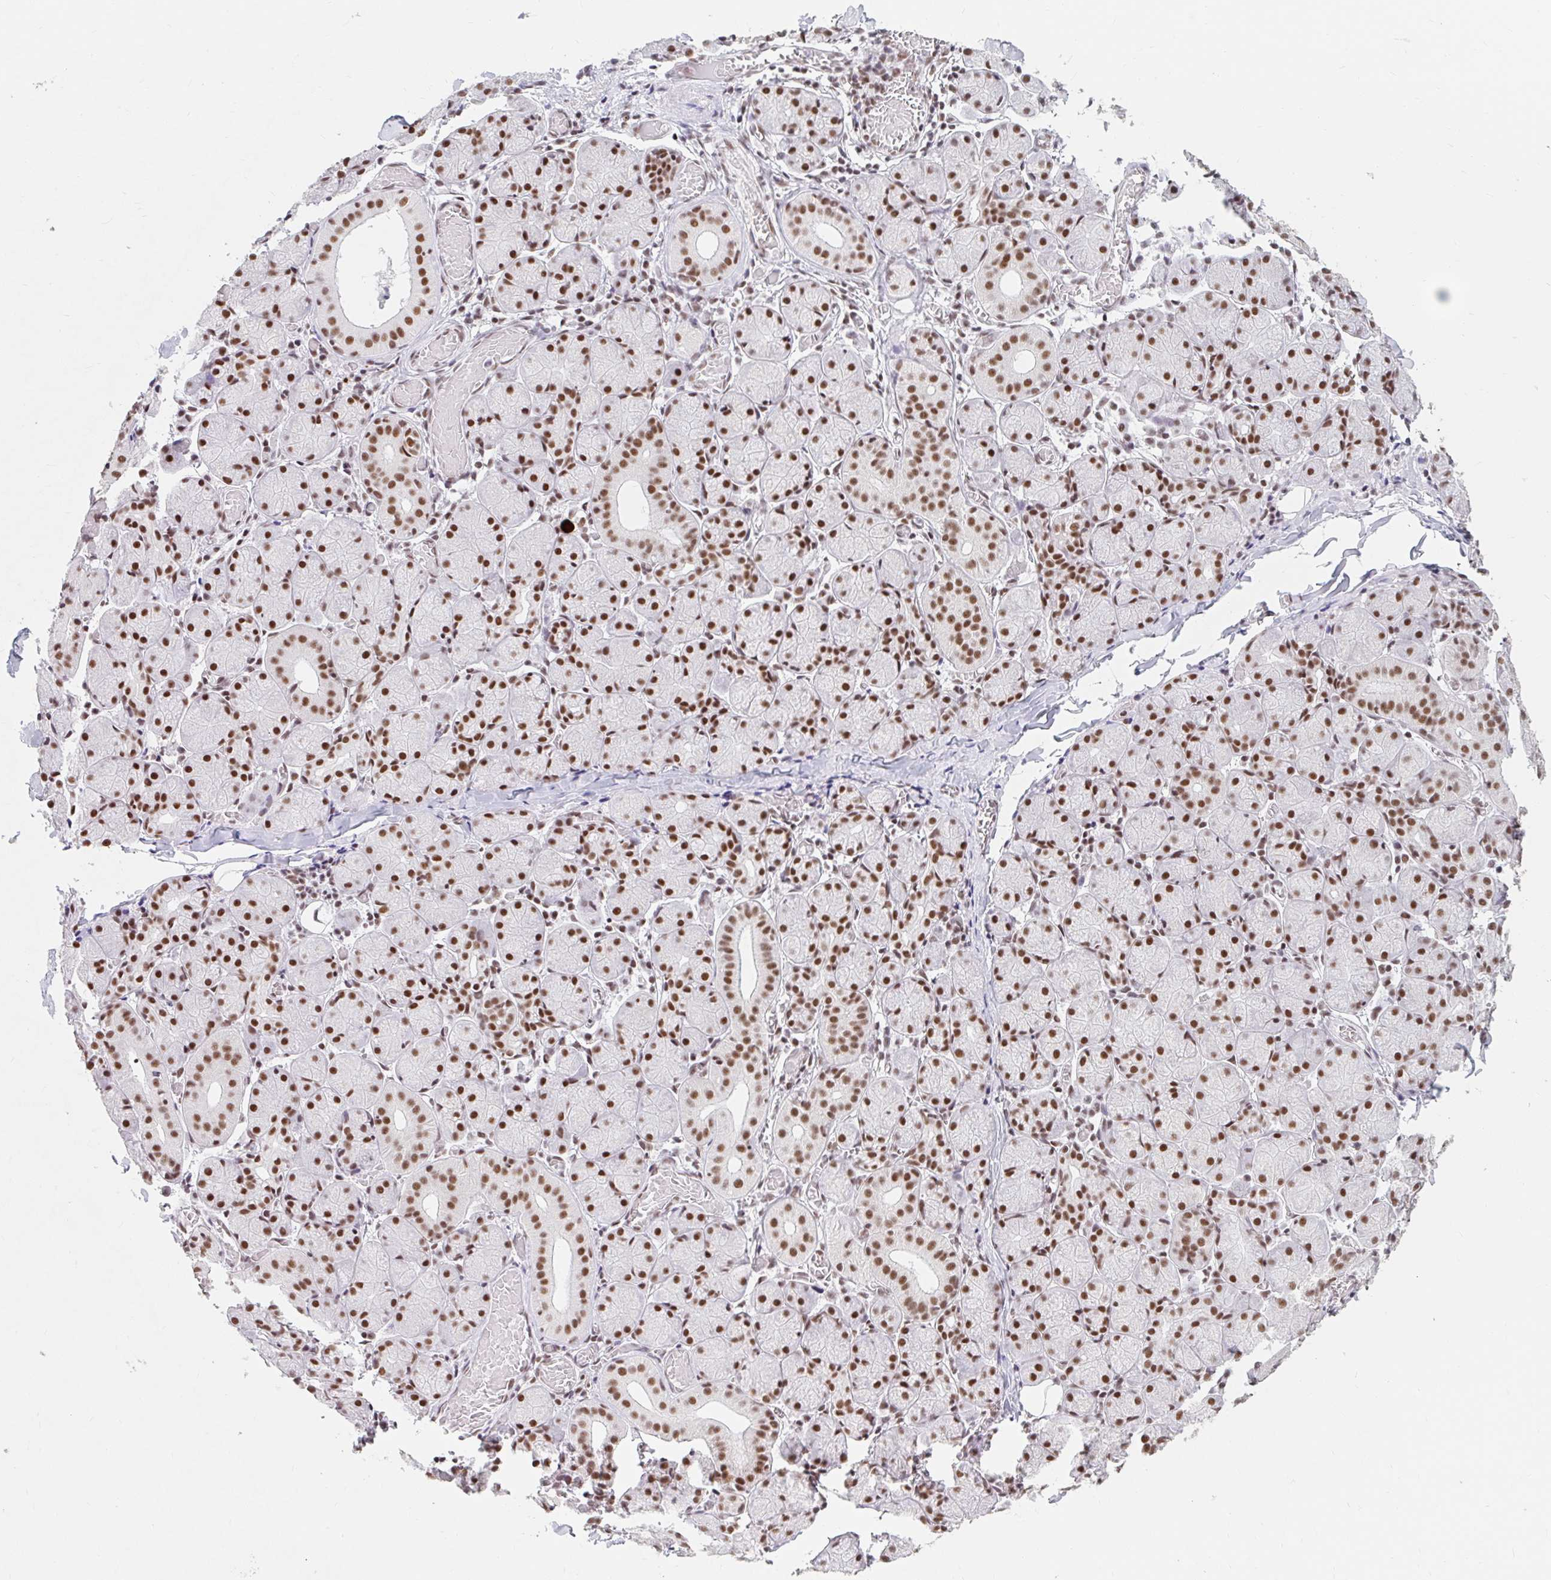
{"staining": {"intensity": "strong", "quantity": ">75%", "location": "nuclear"}, "tissue": "salivary gland", "cell_type": "Glandular cells", "image_type": "normal", "snomed": [{"axis": "morphology", "description": "Normal tissue, NOS"}, {"axis": "topography", "description": "Salivary gland"}], "caption": "Strong nuclear expression for a protein is identified in approximately >75% of glandular cells of normal salivary gland using IHC.", "gene": "SRSF10", "patient": {"sex": "female", "age": 24}}